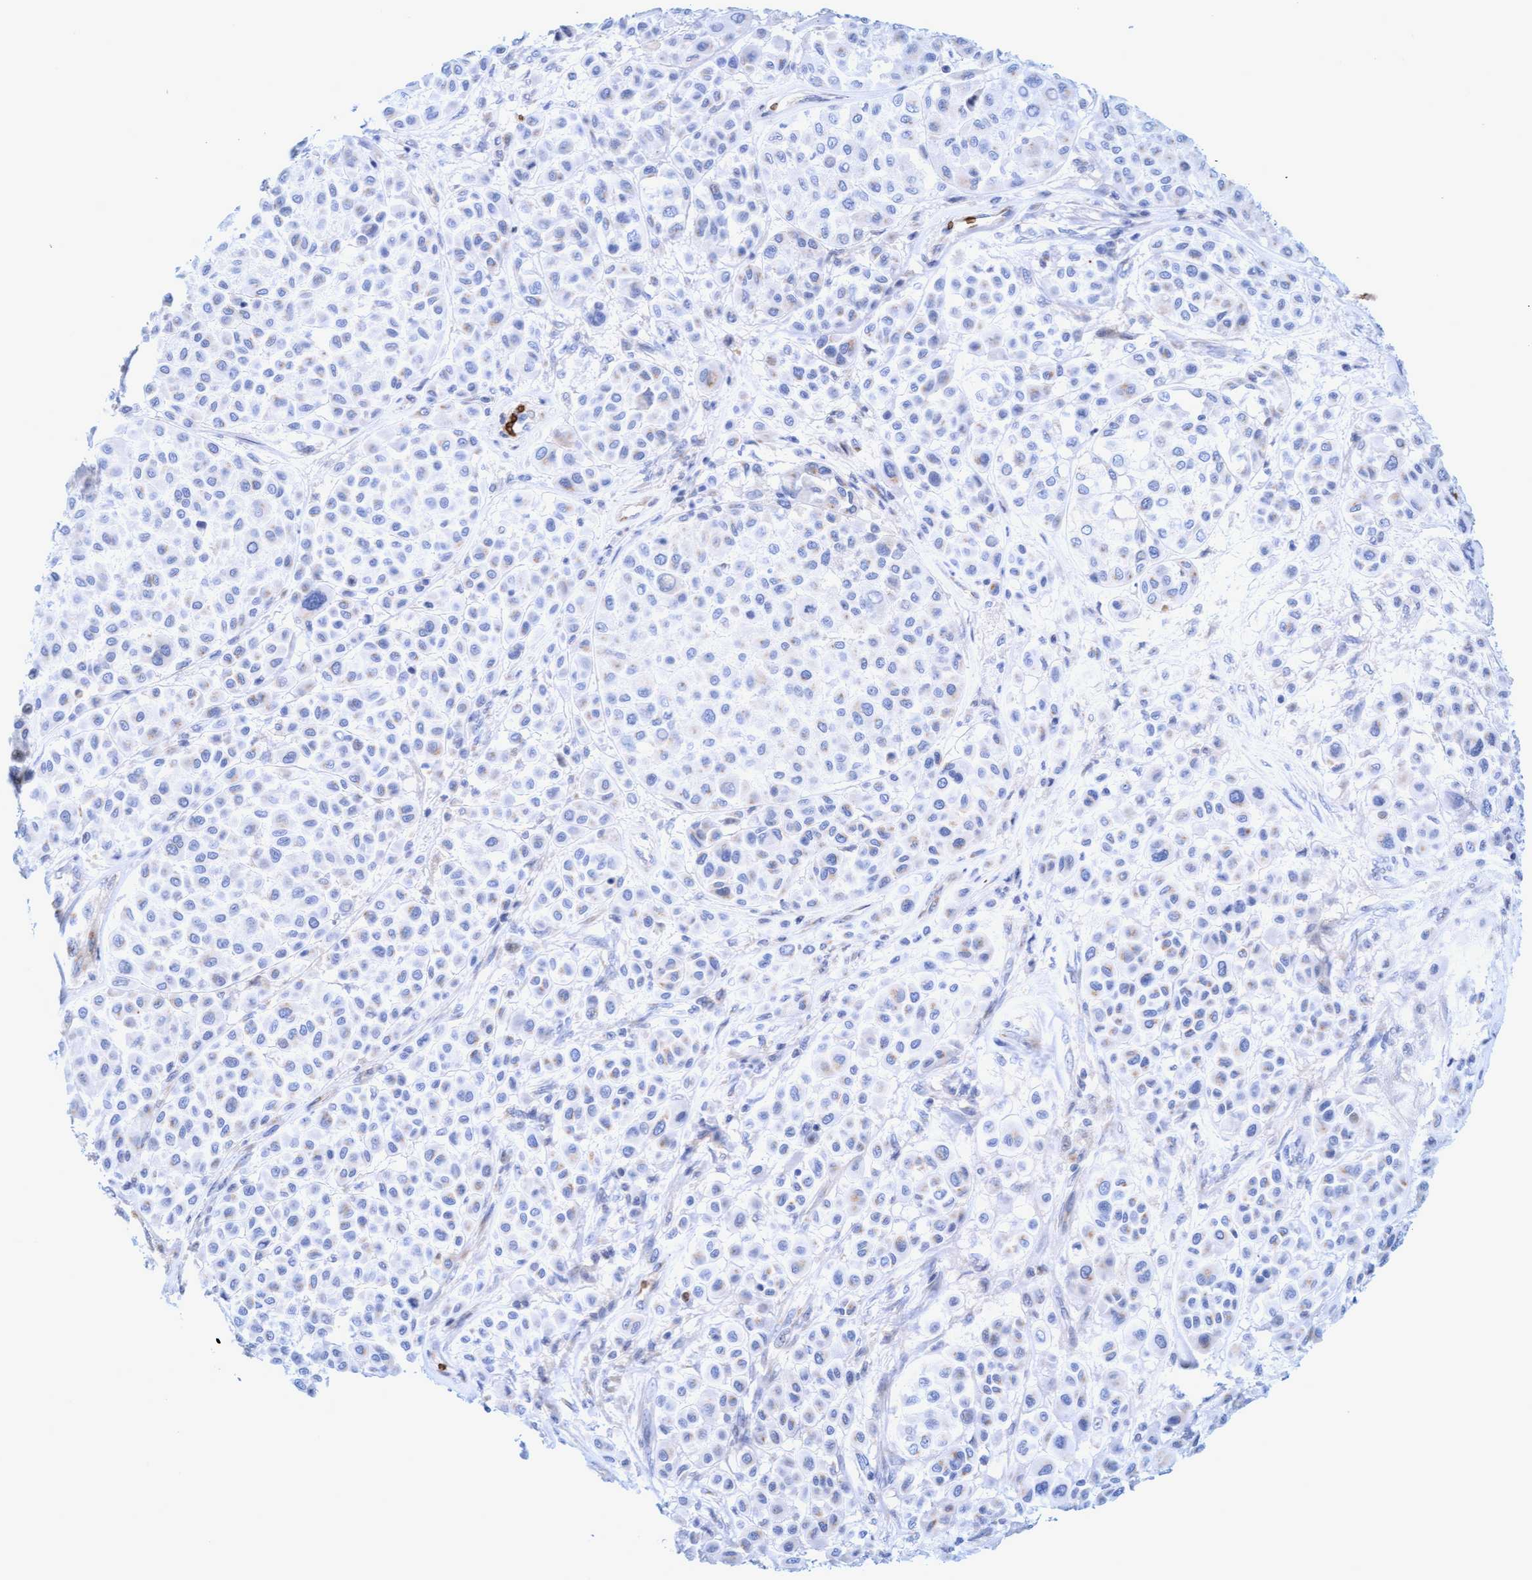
{"staining": {"intensity": "negative", "quantity": "none", "location": "none"}, "tissue": "melanoma", "cell_type": "Tumor cells", "image_type": "cancer", "snomed": [{"axis": "morphology", "description": "Malignant melanoma, Metastatic site"}, {"axis": "topography", "description": "Soft tissue"}], "caption": "Tumor cells show no significant protein expression in melanoma.", "gene": "SPEM2", "patient": {"sex": "male", "age": 41}}